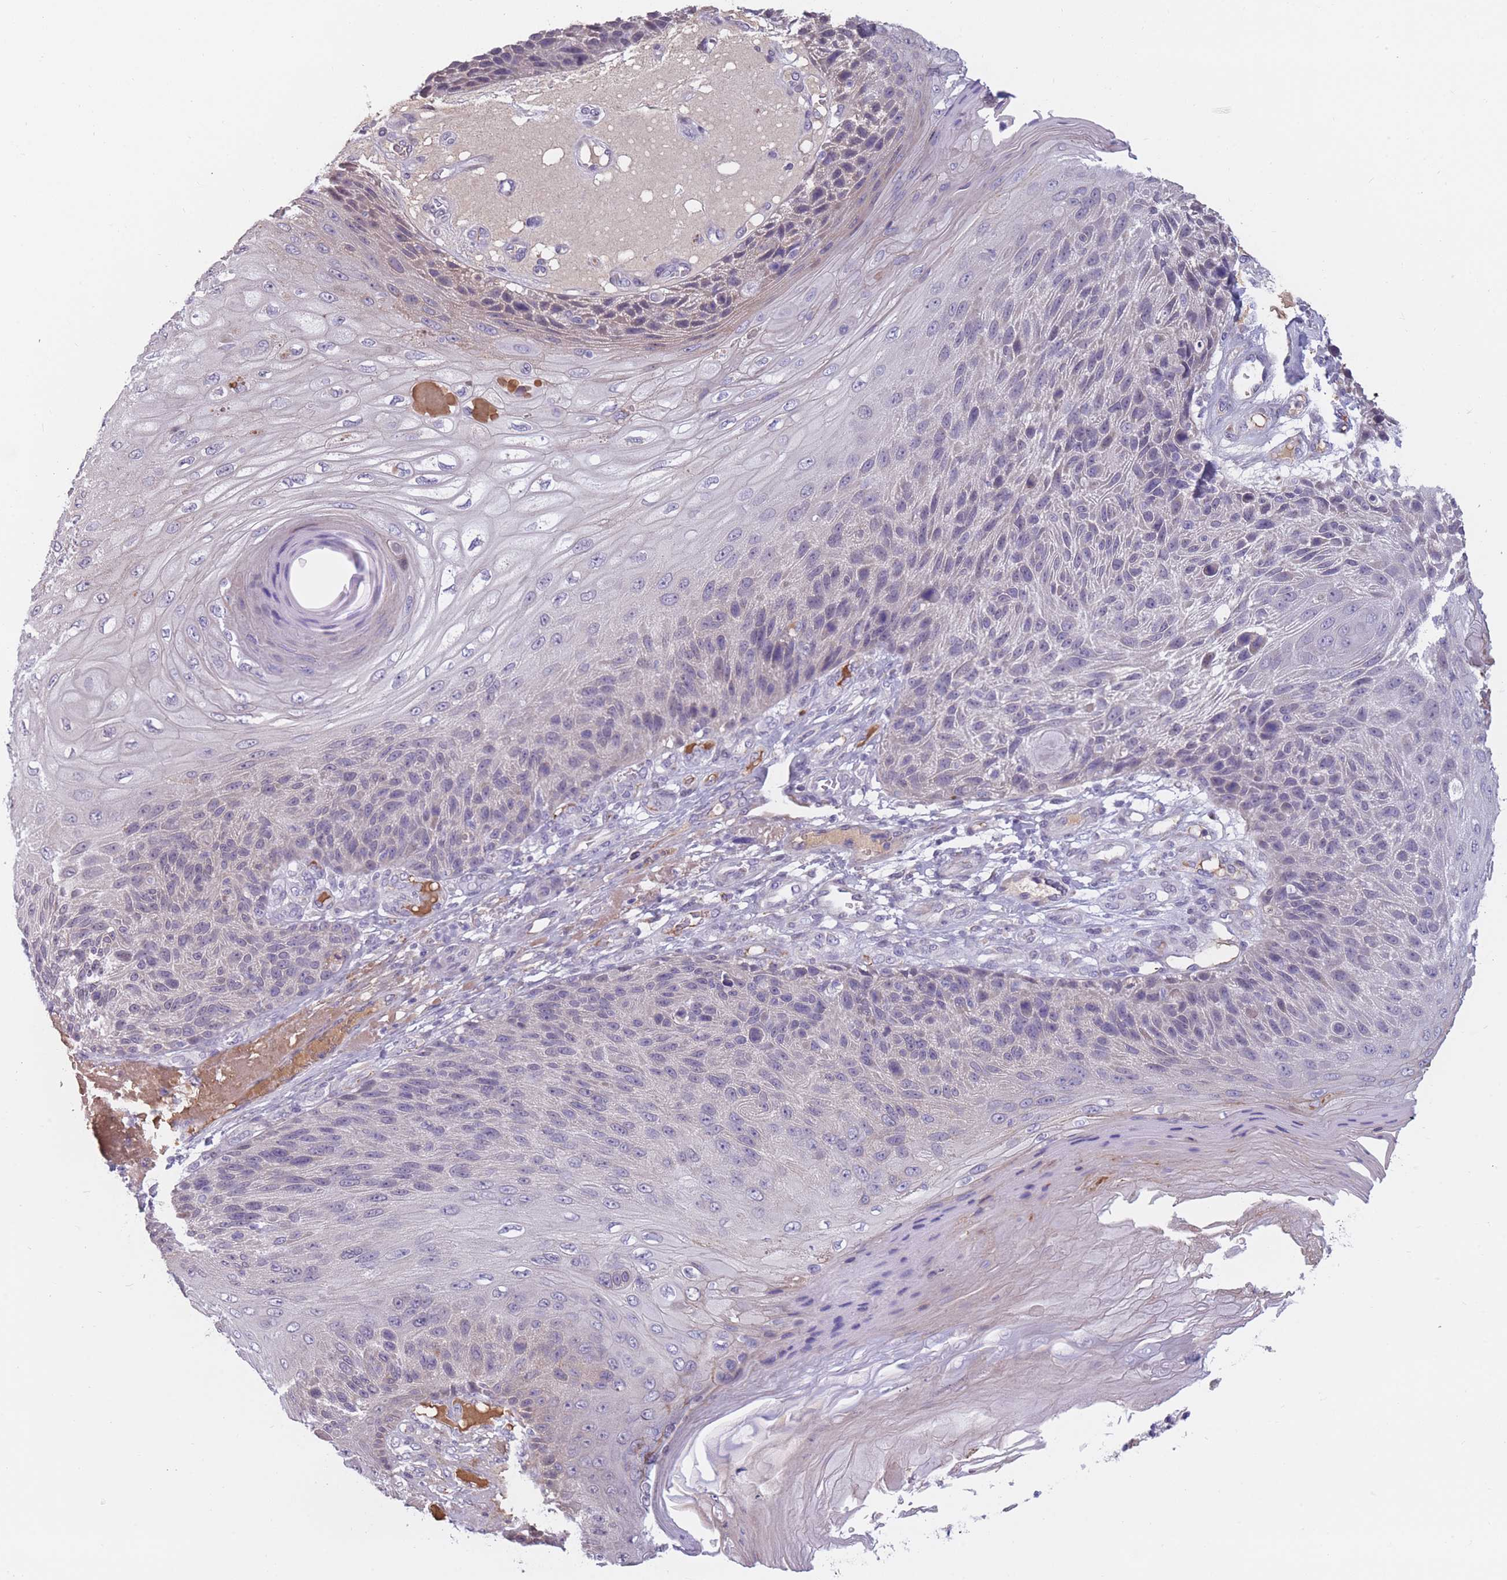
{"staining": {"intensity": "negative", "quantity": "none", "location": "none"}, "tissue": "skin cancer", "cell_type": "Tumor cells", "image_type": "cancer", "snomed": [{"axis": "morphology", "description": "Squamous cell carcinoma, NOS"}, {"axis": "topography", "description": "Skin"}], "caption": "Human skin cancer stained for a protein using immunohistochemistry (IHC) displays no expression in tumor cells.", "gene": "COL27A1", "patient": {"sex": "female", "age": 88}}